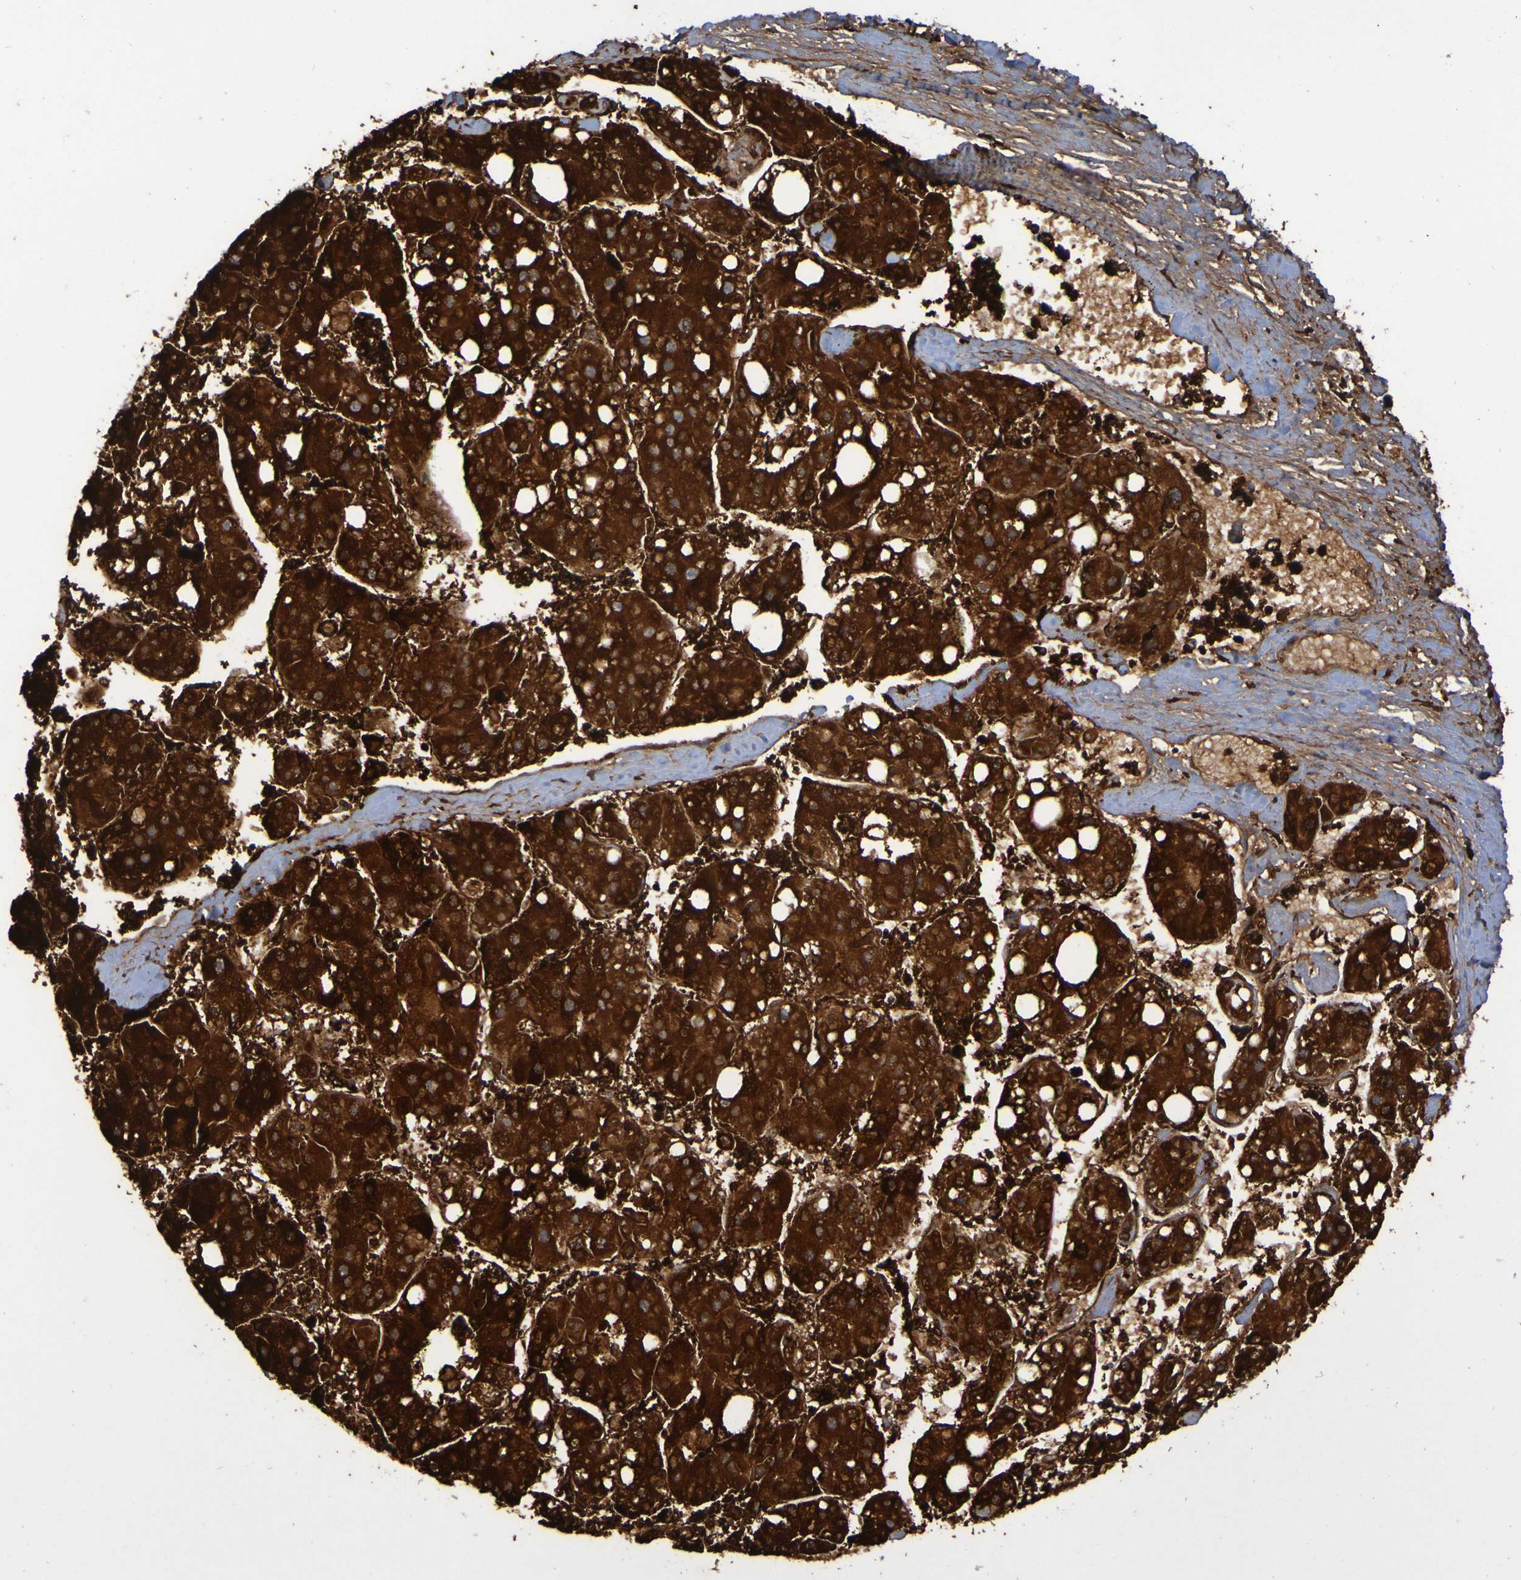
{"staining": {"intensity": "strong", "quantity": ">75%", "location": "cytoplasmic/membranous"}, "tissue": "liver cancer", "cell_type": "Tumor cells", "image_type": "cancer", "snomed": [{"axis": "morphology", "description": "Carcinoma, Hepatocellular, NOS"}, {"axis": "topography", "description": "Liver"}], "caption": "Liver cancer (hepatocellular carcinoma) tissue exhibits strong cytoplasmic/membranous staining in approximately >75% of tumor cells", "gene": "MPPE1", "patient": {"sex": "female", "age": 61}}